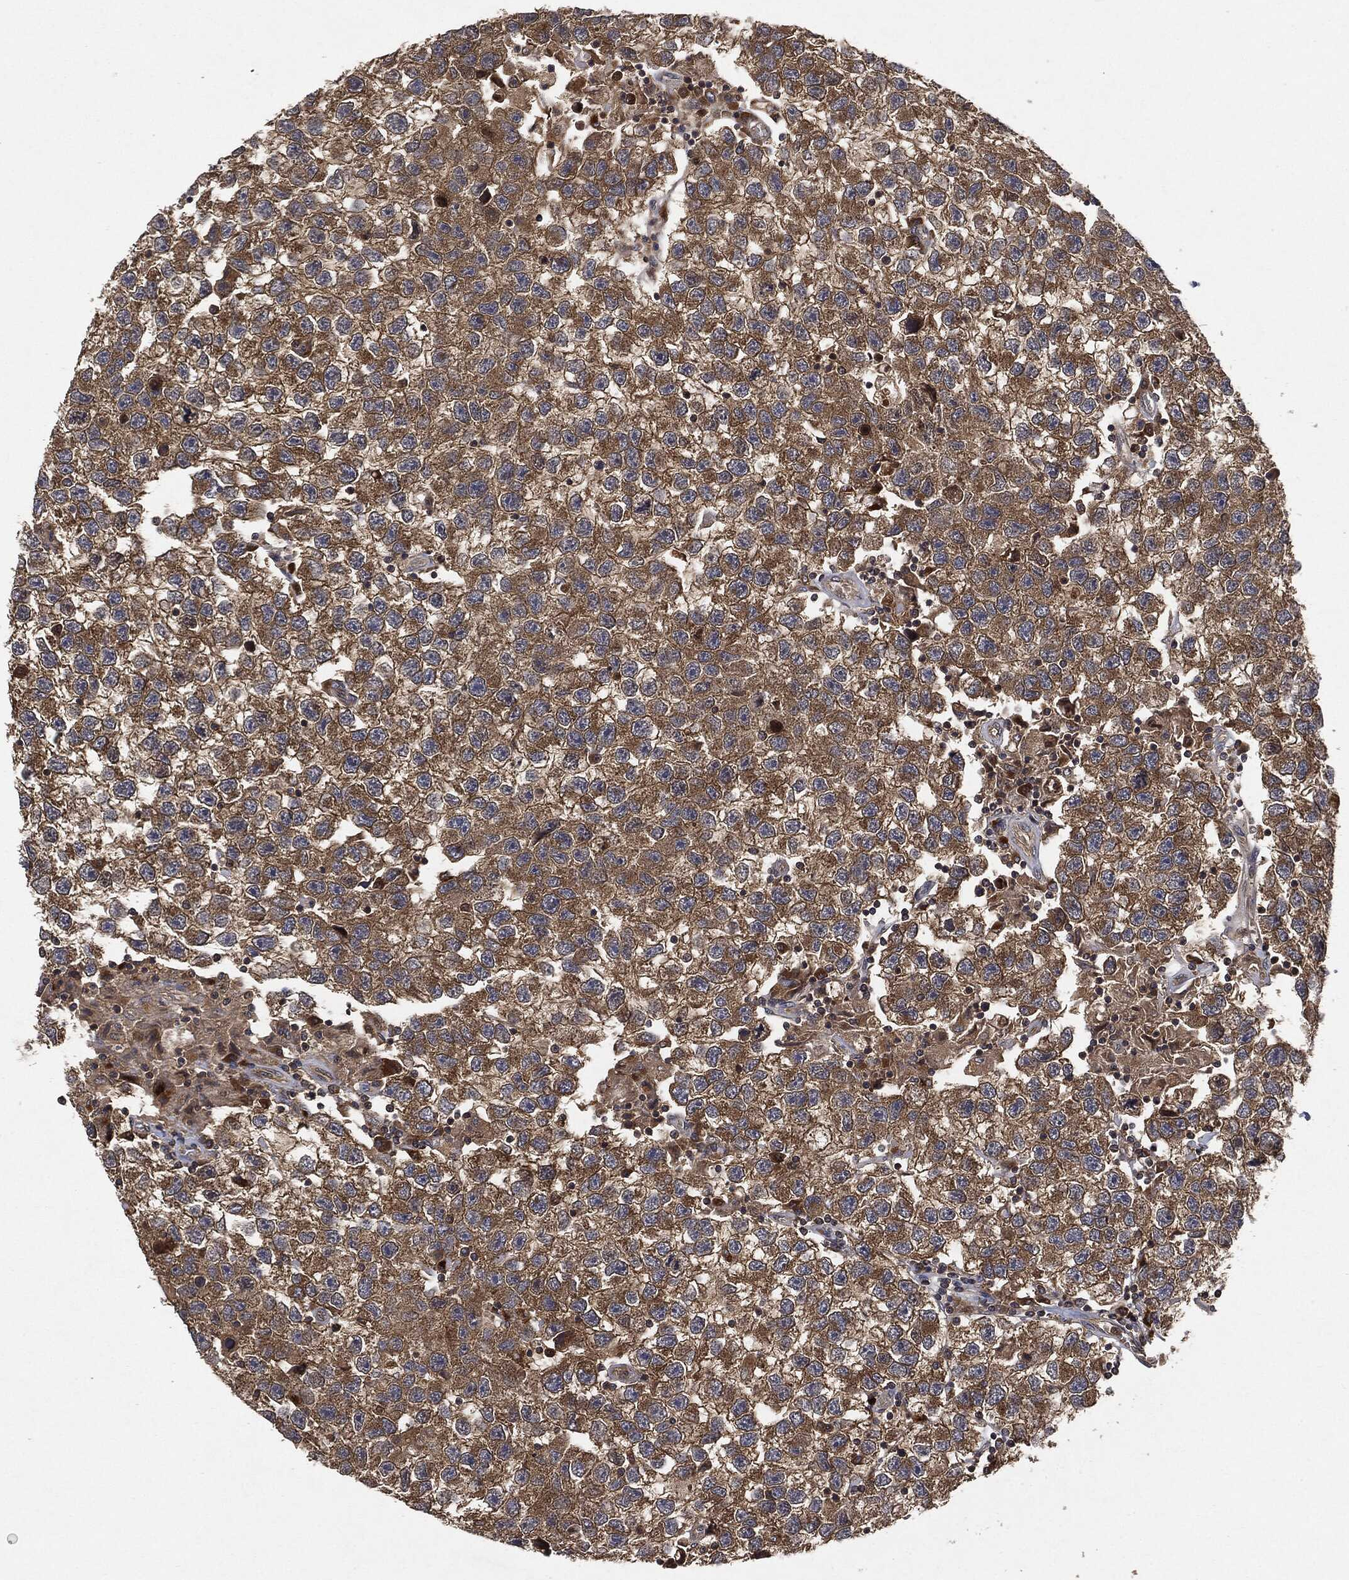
{"staining": {"intensity": "moderate", "quantity": ">75%", "location": "cytoplasmic/membranous"}, "tissue": "testis cancer", "cell_type": "Tumor cells", "image_type": "cancer", "snomed": [{"axis": "morphology", "description": "Seminoma, NOS"}, {"axis": "topography", "description": "Testis"}], "caption": "Testis cancer (seminoma) stained for a protein displays moderate cytoplasmic/membranous positivity in tumor cells.", "gene": "BRAF", "patient": {"sex": "male", "age": 26}}